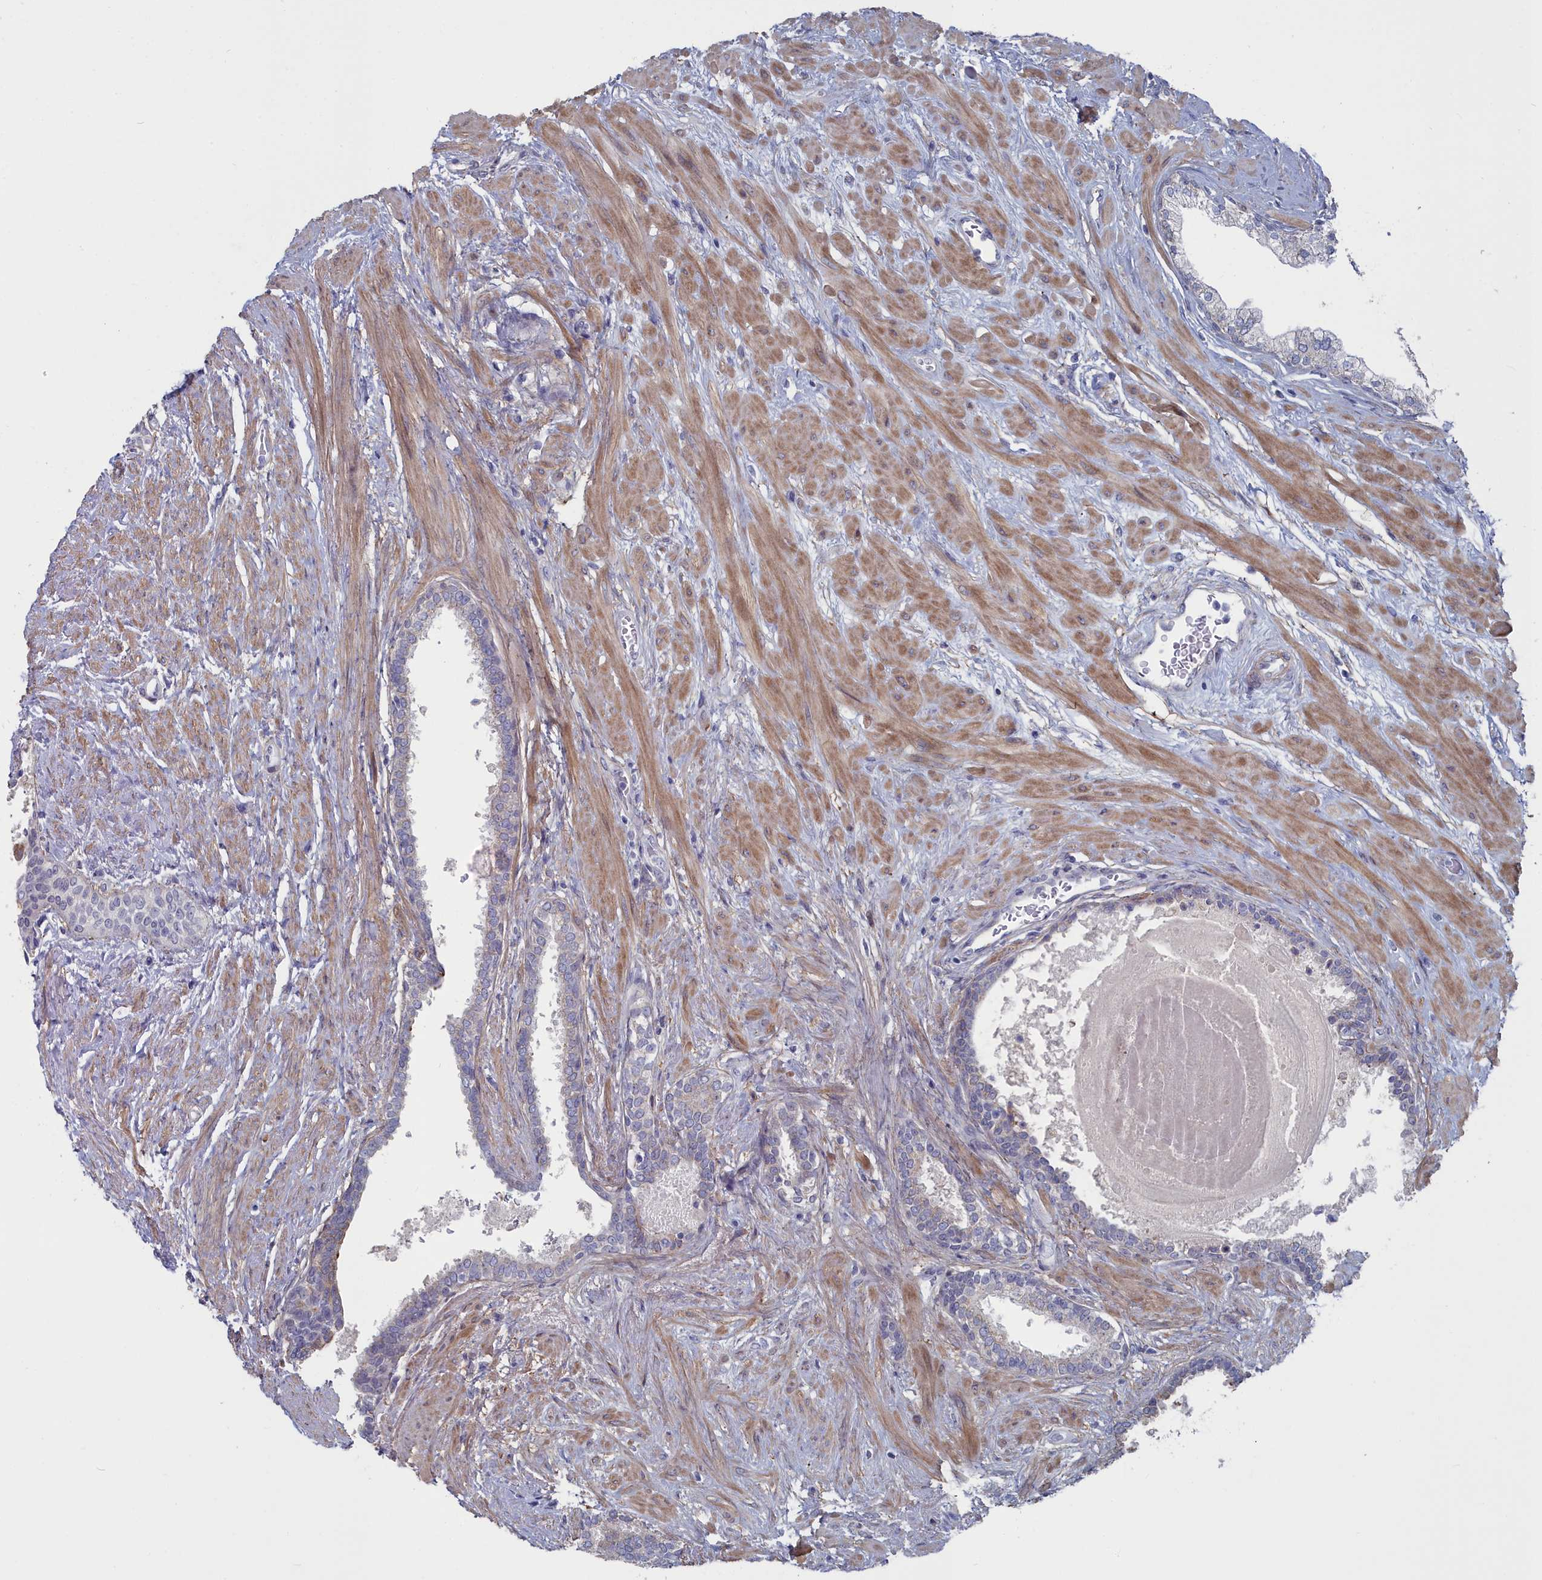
{"staining": {"intensity": "weak", "quantity": "25%-75%", "location": "cytoplasmic/membranous"}, "tissue": "prostate", "cell_type": "Glandular cells", "image_type": "normal", "snomed": [{"axis": "morphology", "description": "Normal tissue, NOS"}, {"axis": "topography", "description": "Prostate"}], "caption": "Glandular cells exhibit weak cytoplasmic/membranous staining in approximately 25%-75% of cells in benign prostate. The staining was performed using DAB (3,3'-diaminobenzidine), with brown indicating positive protein expression. Nuclei are stained blue with hematoxylin.", "gene": "SHISAL2A", "patient": {"sex": "male", "age": 57}}